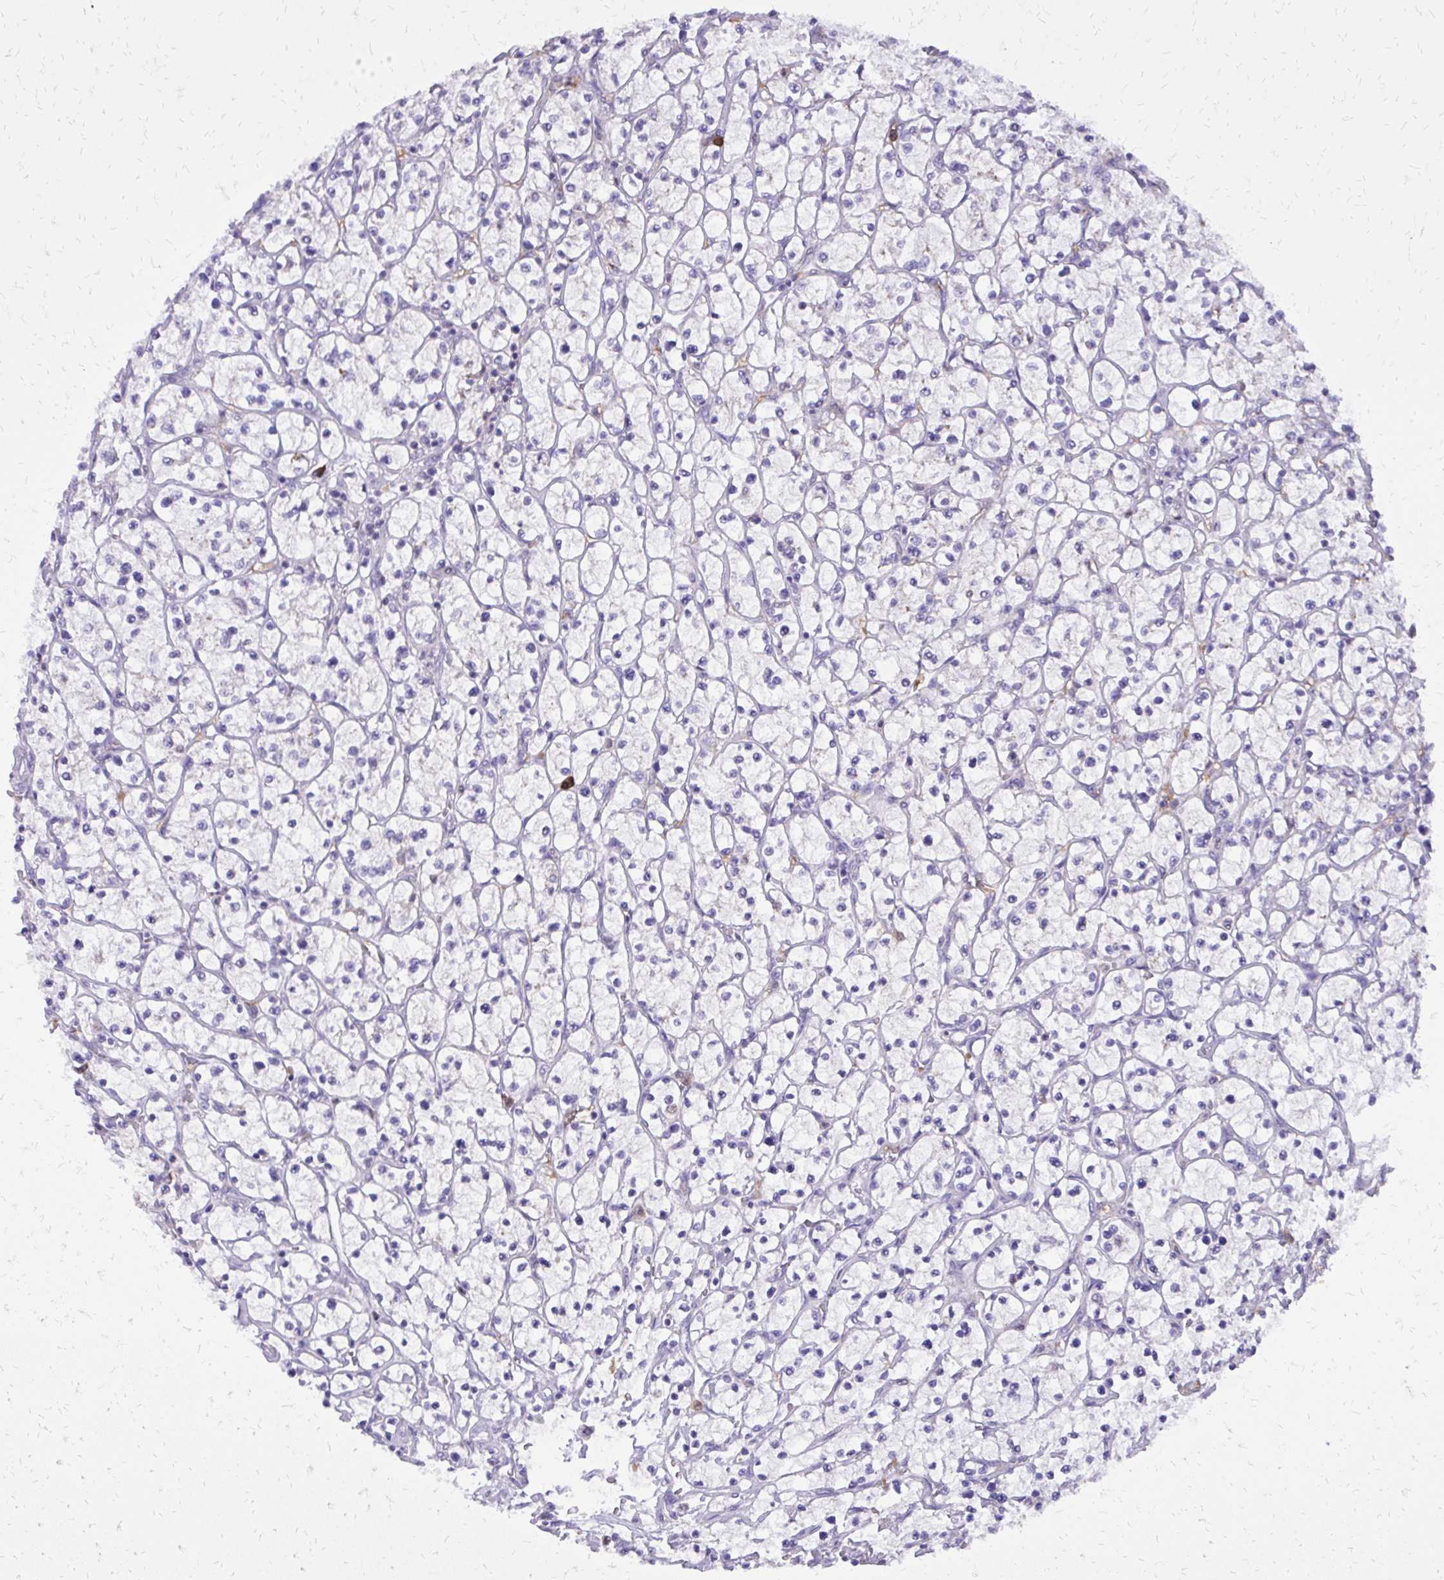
{"staining": {"intensity": "negative", "quantity": "none", "location": "none"}, "tissue": "renal cancer", "cell_type": "Tumor cells", "image_type": "cancer", "snomed": [{"axis": "morphology", "description": "Adenocarcinoma, NOS"}, {"axis": "topography", "description": "Kidney"}], "caption": "Human renal cancer (adenocarcinoma) stained for a protein using immunohistochemistry (IHC) demonstrates no positivity in tumor cells.", "gene": "CAT", "patient": {"sex": "female", "age": 64}}